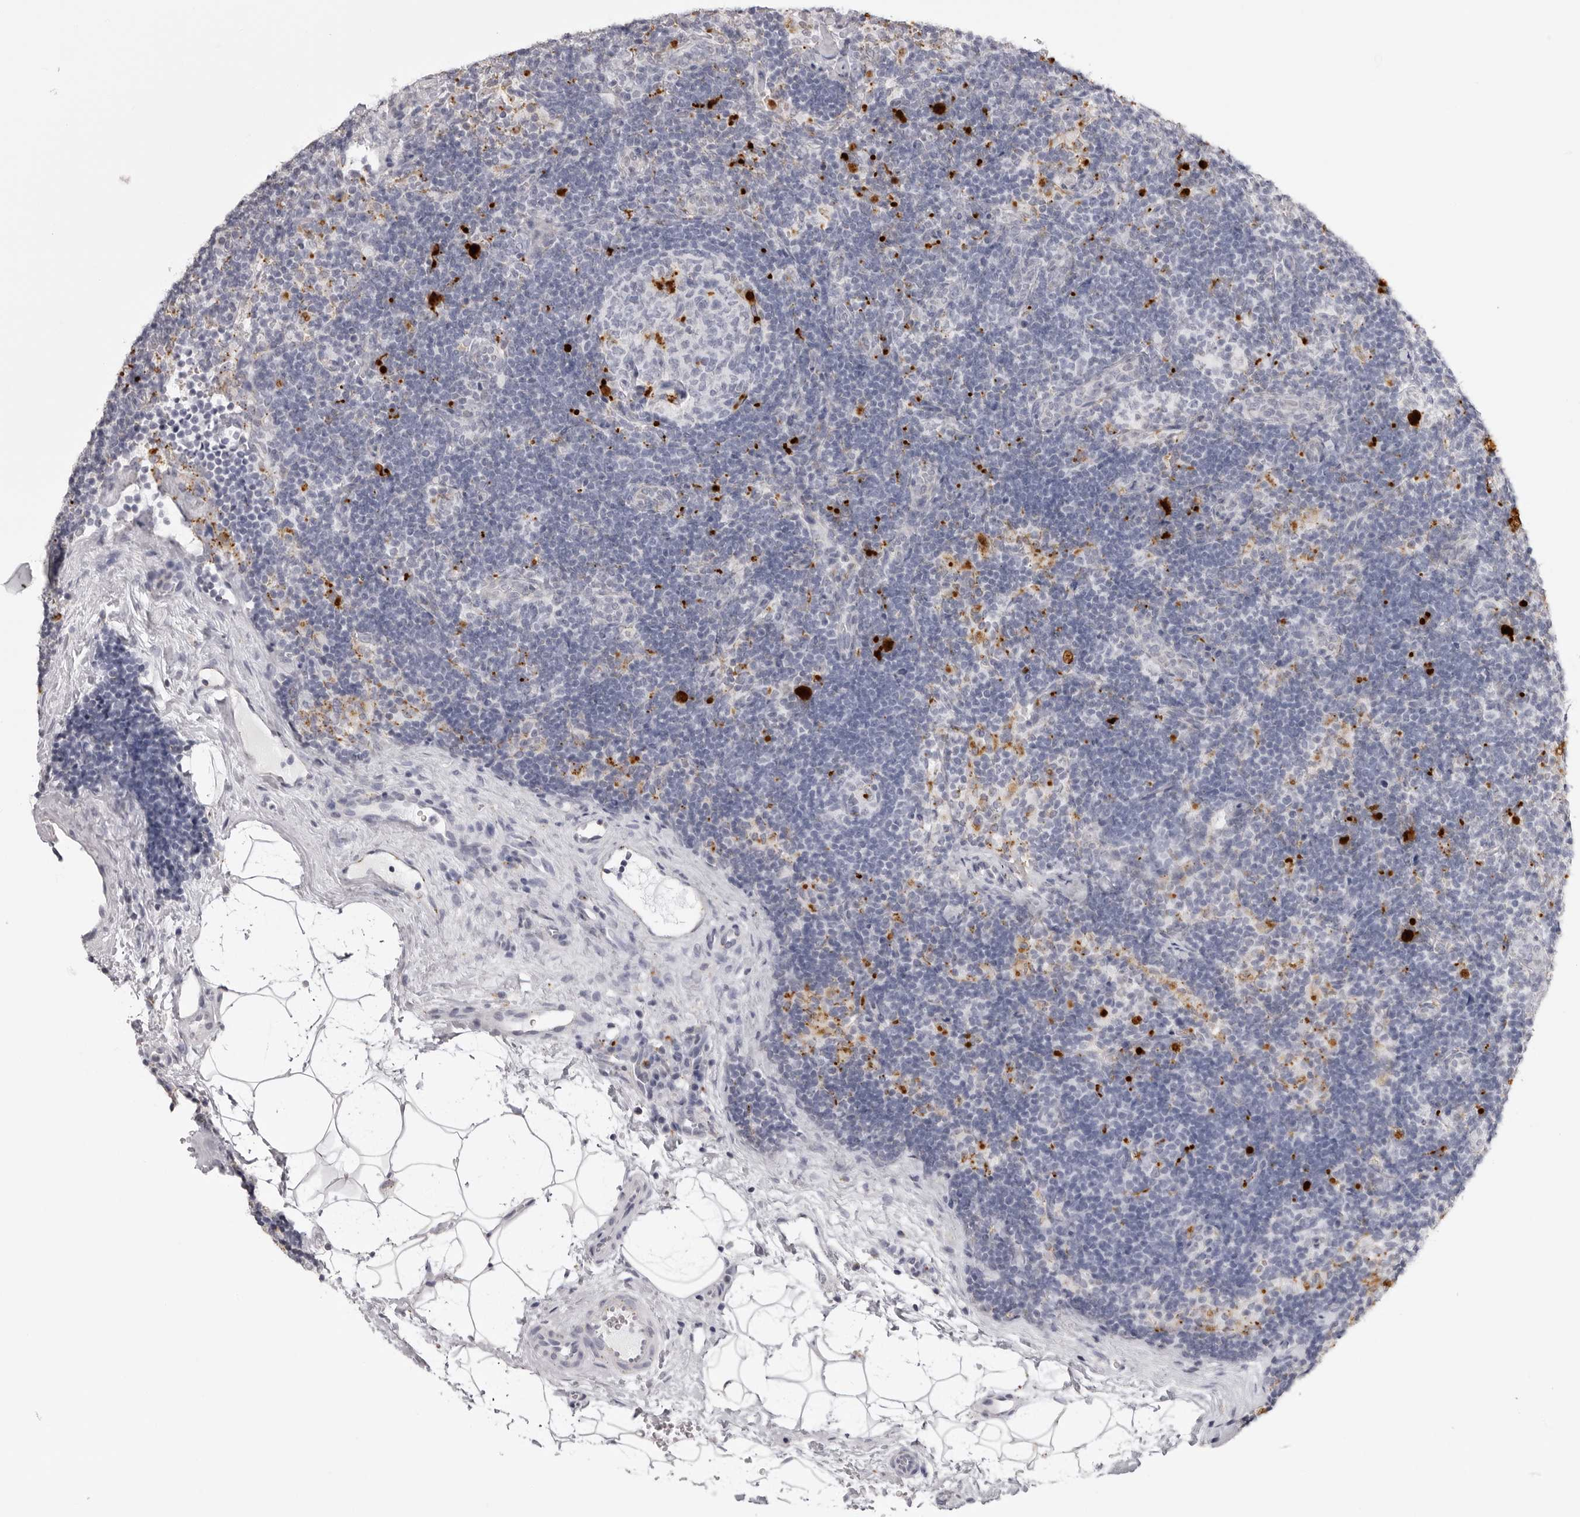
{"staining": {"intensity": "negative", "quantity": "none", "location": "none"}, "tissue": "lymph node", "cell_type": "Germinal center cells", "image_type": "normal", "snomed": [{"axis": "morphology", "description": "Normal tissue, NOS"}, {"axis": "topography", "description": "Lymph node"}], "caption": "Photomicrograph shows no significant protein positivity in germinal center cells of unremarkable lymph node.", "gene": "IL25", "patient": {"sex": "female", "age": 22}}